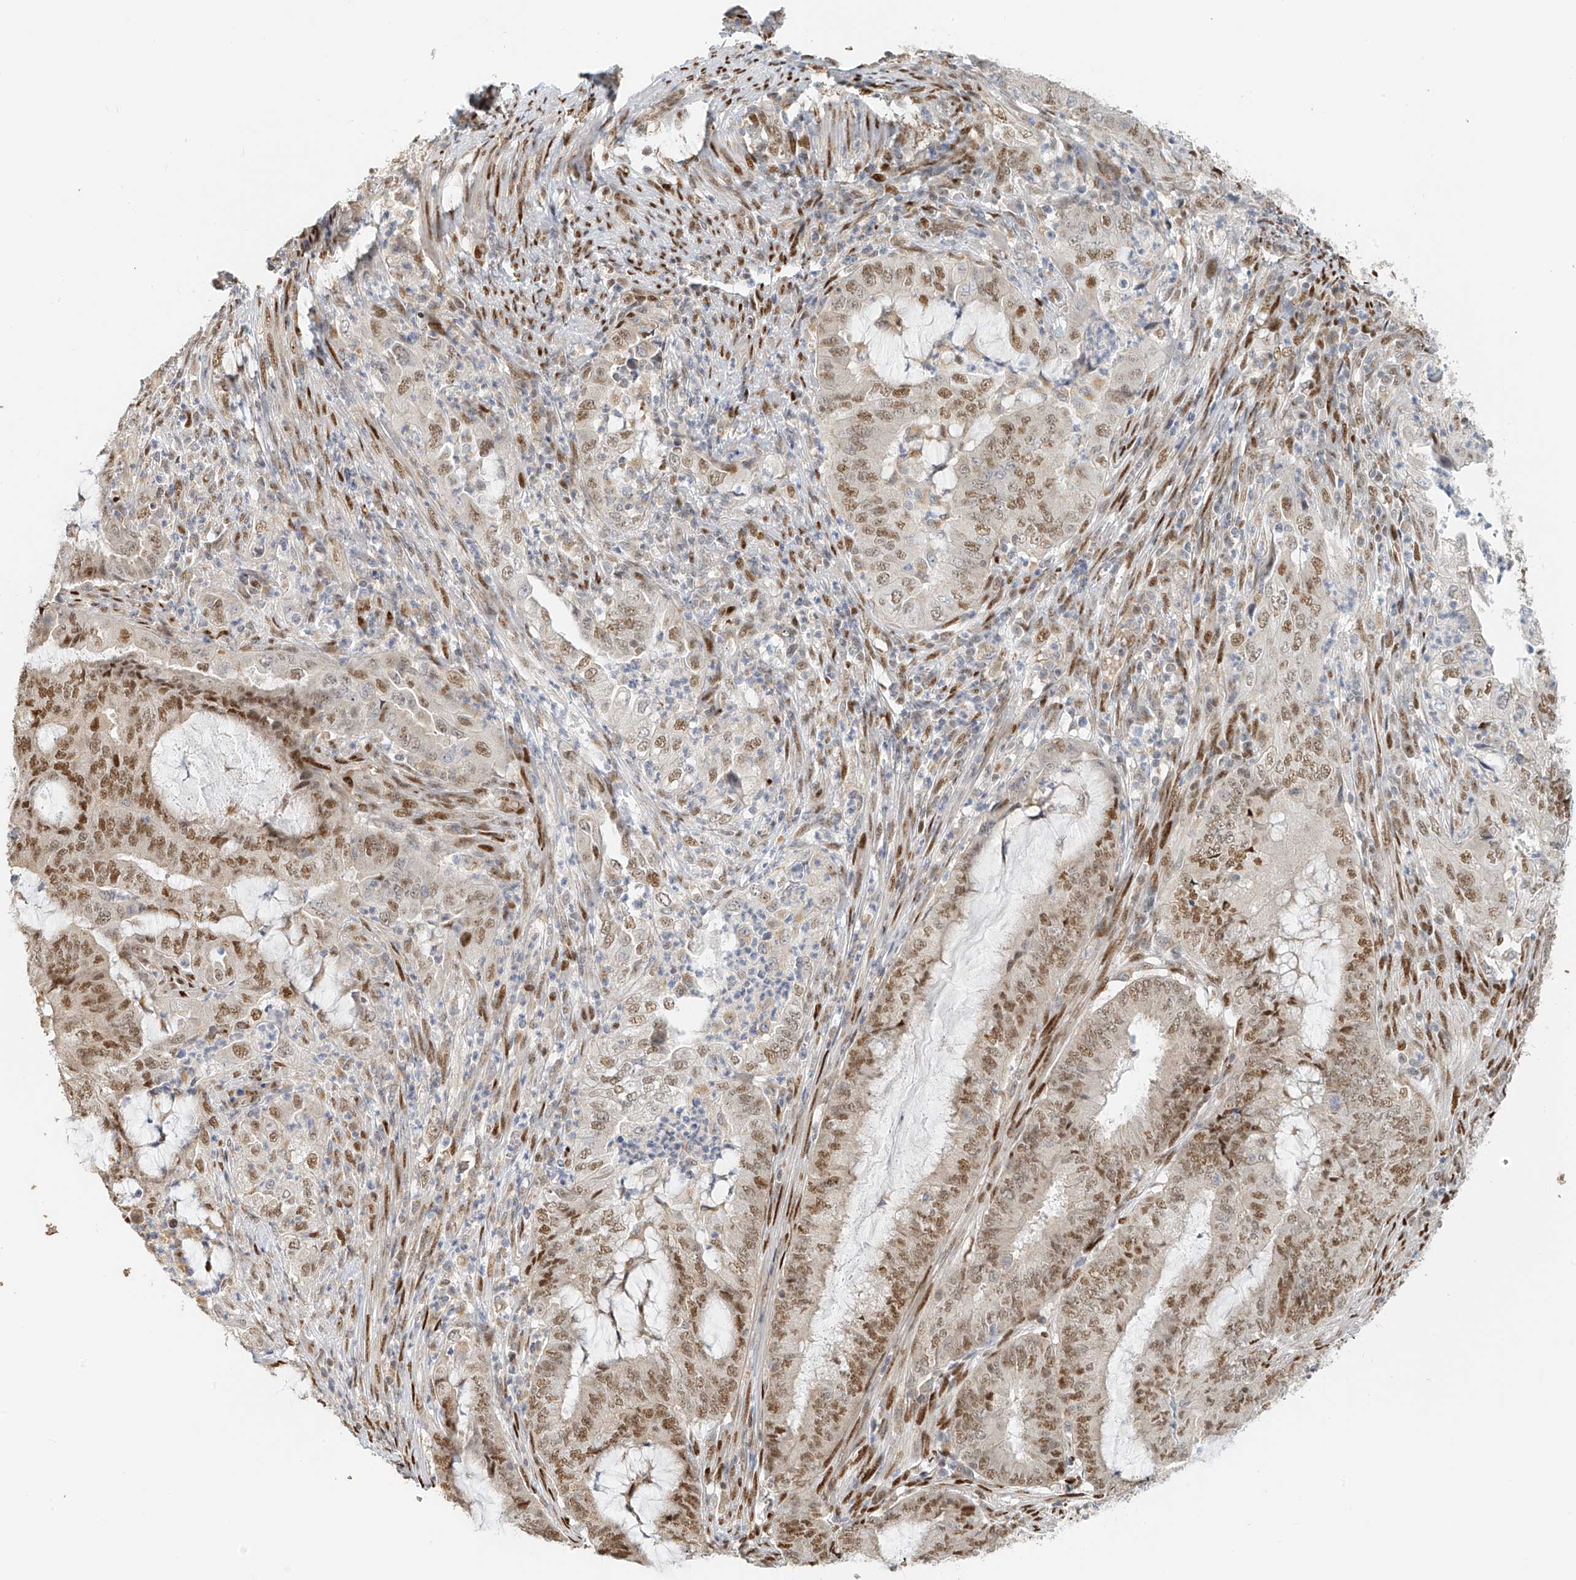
{"staining": {"intensity": "moderate", "quantity": ">75%", "location": "nuclear"}, "tissue": "endometrial cancer", "cell_type": "Tumor cells", "image_type": "cancer", "snomed": [{"axis": "morphology", "description": "Adenocarcinoma, NOS"}, {"axis": "topography", "description": "Endometrium"}], "caption": "IHC image of adenocarcinoma (endometrial) stained for a protein (brown), which demonstrates medium levels of moderate nuclear expression in about >75% of tumor cells.", "gene": "ZNF514", "patient": {"sex": "female", "age": 51}}